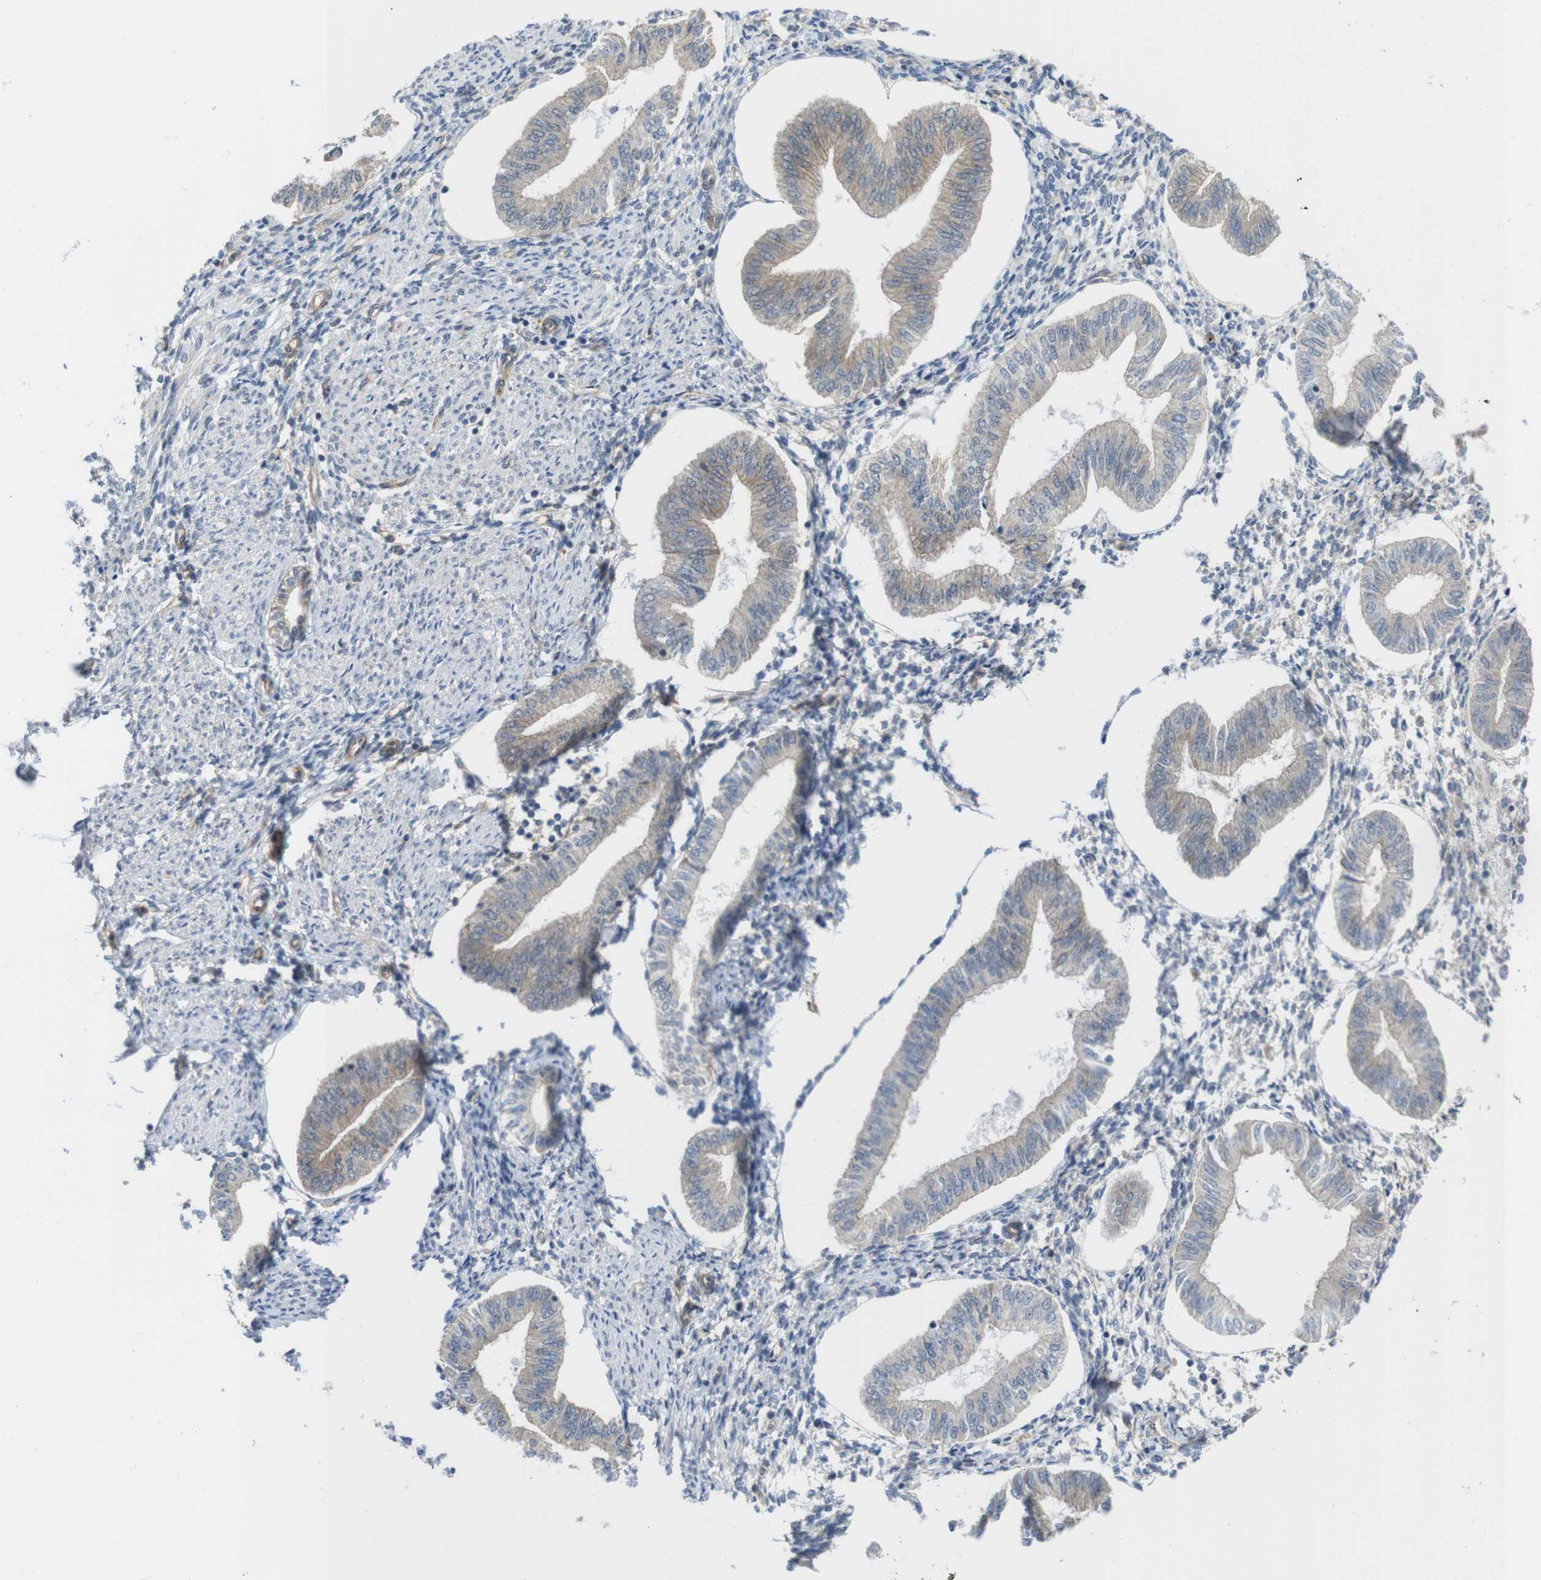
{"staining": {"intensity": "weak", "quantity": "25%-75%", "location": "cytoplasmic/membranous"}, "tissue": "endometrium", "cell_type": "Cells in endometrial stroma", "image_type": "normal", "snomed": [{"axis": "morphology", "description": "Normal tissue, NOS"}, {"axis": "topography", "description": "Endometrium"}], "caption": "Protein expression analysis of benign endometrium displays weak cytoplasmic/membranous expression in about 25%-75% of cells in endometrial stroma. Using DAB (brown) and hematoxylin (blue) stains, captured at high magnification using brightfield microscopy.", "gene": "ZDHHC5", "patient": {"sex": "female", "age": 50}}